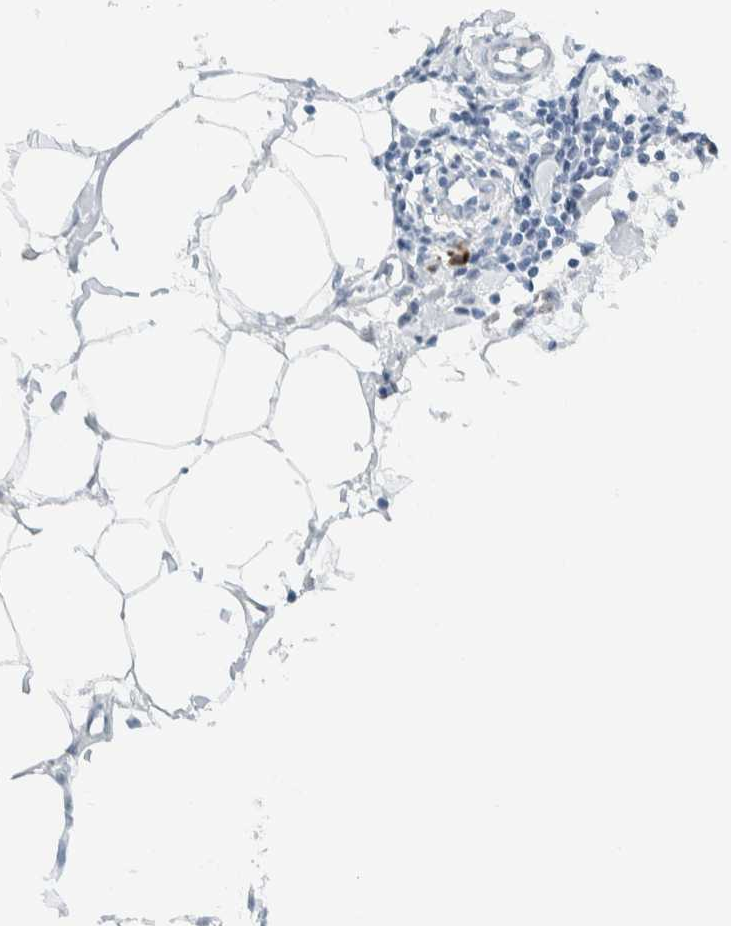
{"staining": {"intensity": "negative", "quantity": "none", "location": "none"}, "tissue": "adipose tissue", "cell_type": "Adipocytes", "image_type": "normal", "snomed": [{"axis": "morphology", "description": "Normal tissue, NOS"}, {"axis": "morphology", "description": "Adenocarcinoma, NOS"}, {"axis": "topography", "description": "Colon"}, {"axis": "topography", "description": "Peripheral nerve tissue"}], "caption": "Adipocytes are negative for protein expression in unremarkable human adipose tissue. The staining is performed using DAB brown chromogen with nuclei counter-stained in using hematoxylin.", "gene": "ARHGAP27", "patient": {"sex": "male", "age": 14}}